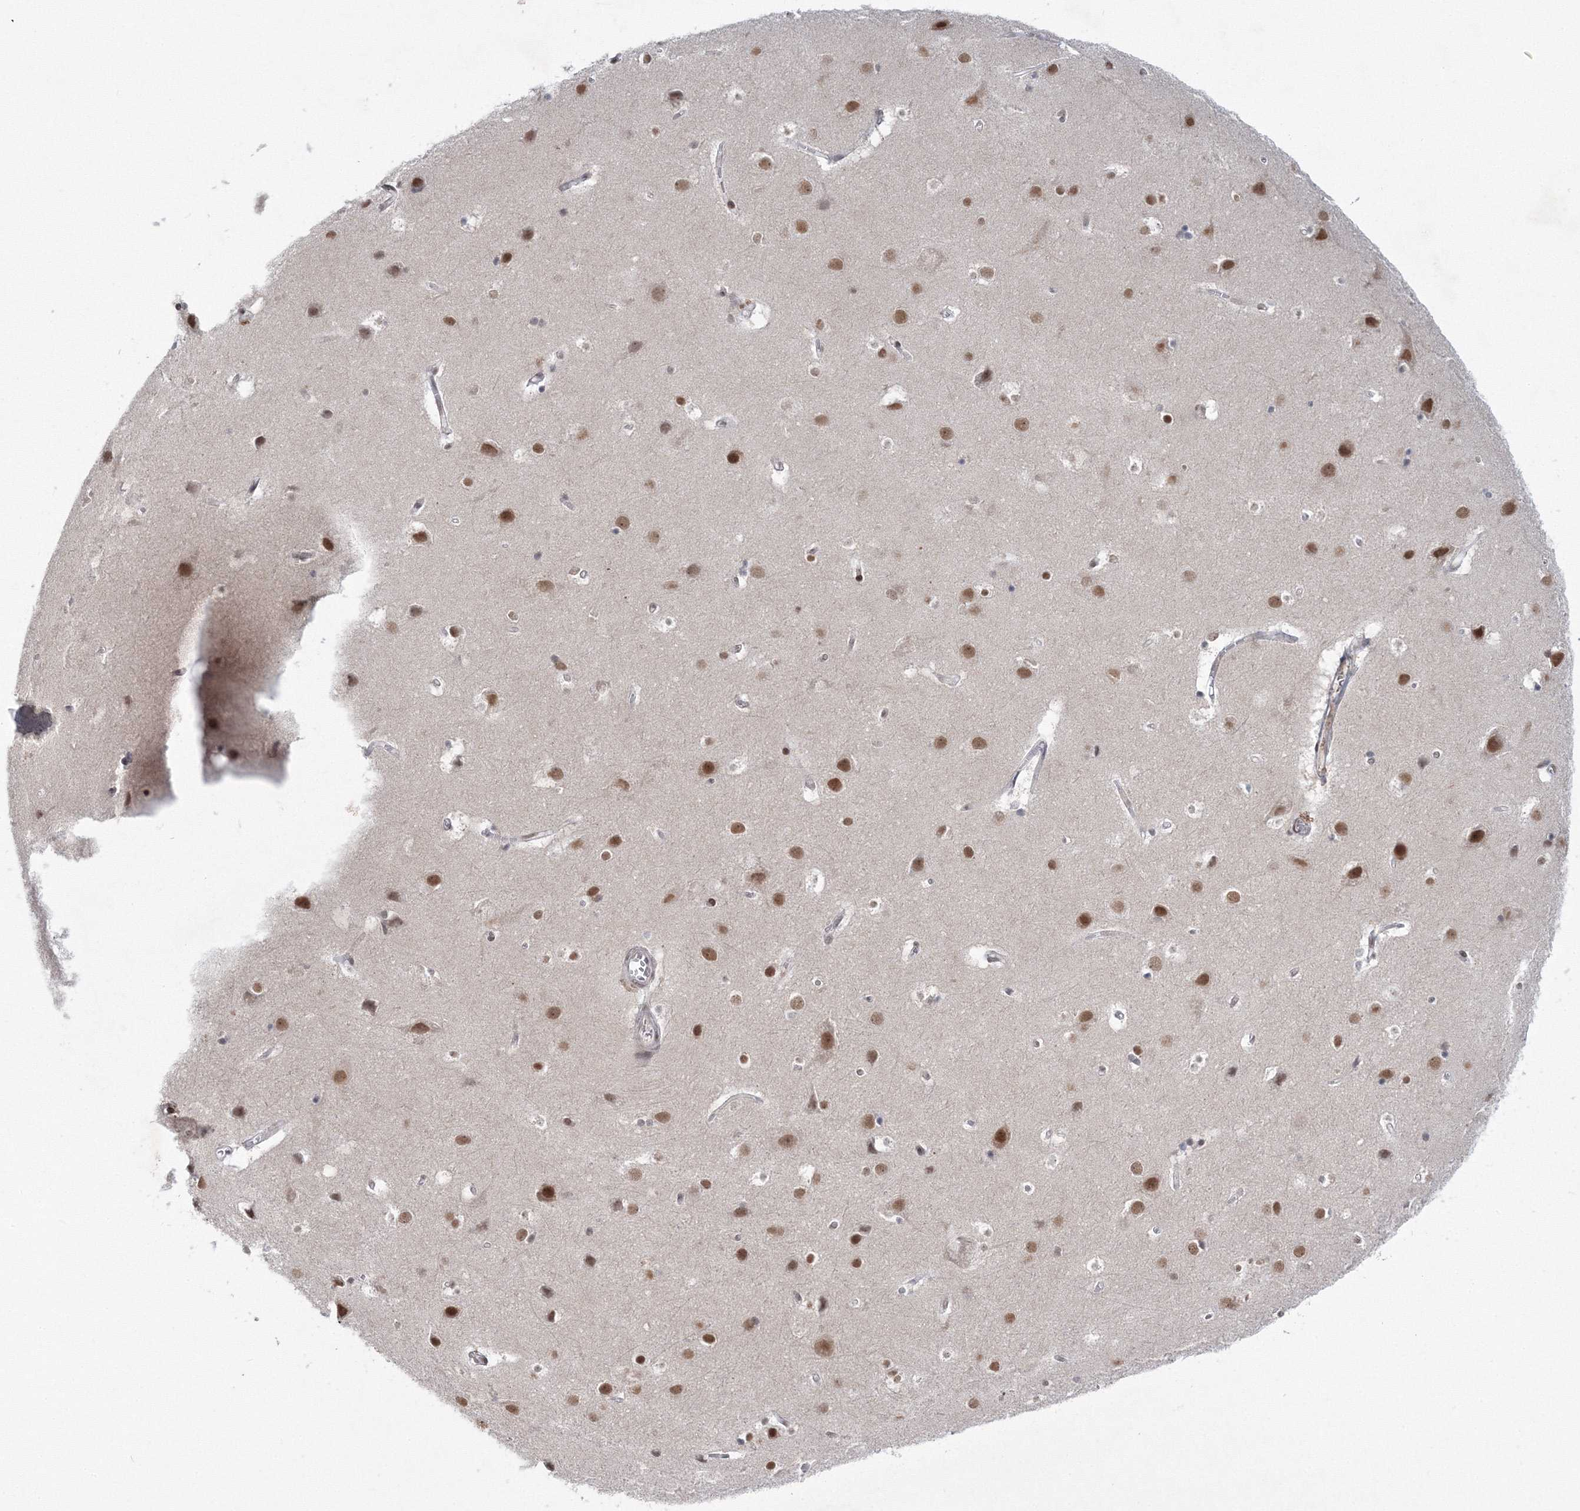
{"staining": {"intensity": "moderate", "quantity": ">75%", "location": "nuclear"}, "tissue": "cerebral cortex", "cell_type": "Endothelial cells", "image_type": "normal", "snomed": [{"axis": "morphology", "description": "Normal tissue, NOS"}, {"axis": "topography", "description": "Cerebral cortex"}], "caption": "Approximately >75% of endothelial cells in normal cerebral cortex demonstrate moderate nuclear protein staining as visualized by brown immunohistochemical staining.", "gene": "C3orf33", "patient": {"sex": "male", "age": 54}}